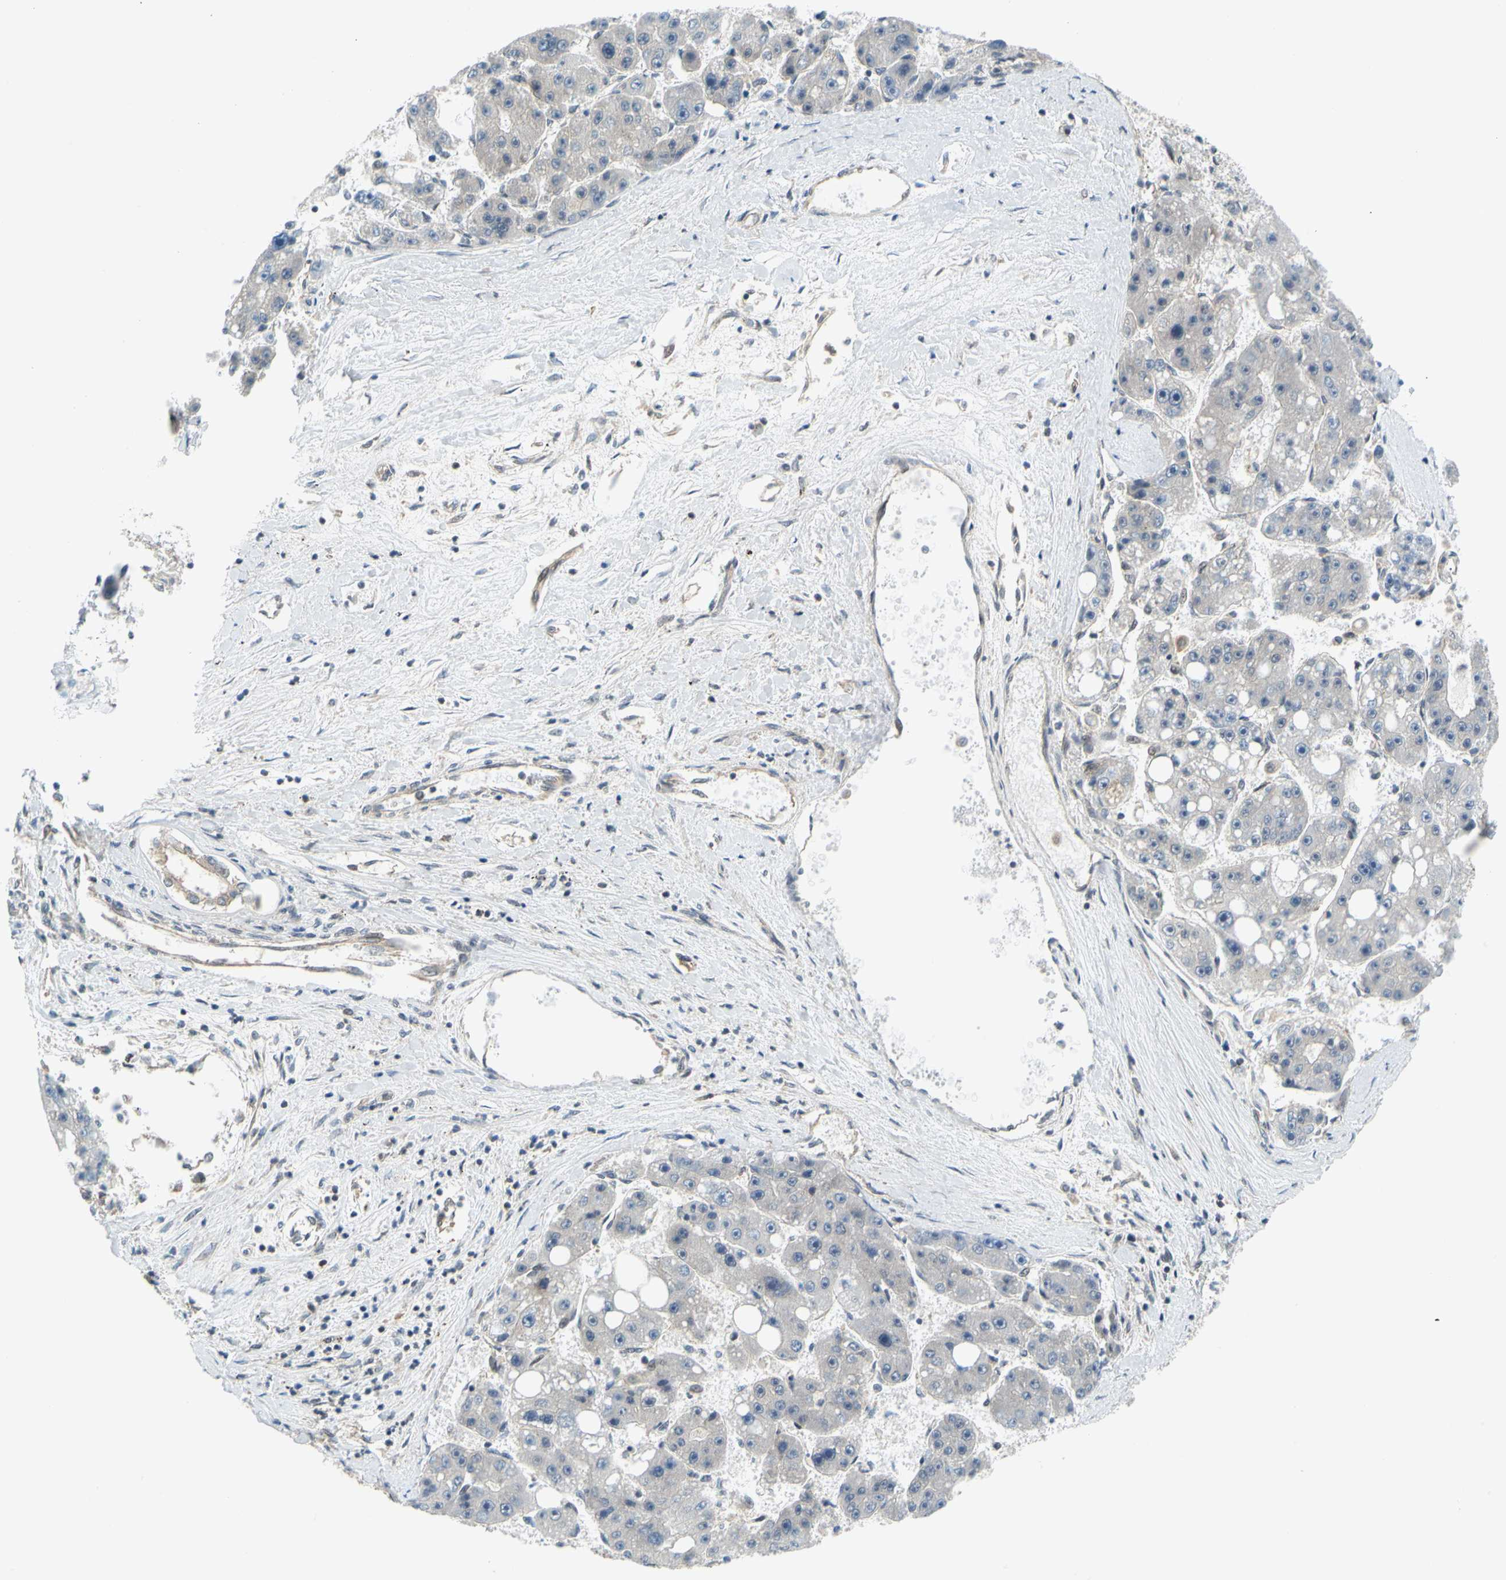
{"staining": {"intensity": "negative", "quantity": "none", "location": "none"}, "tissue": "liver cancer", "cell_type": "Tumor cells", "image_type": "cancer", "snomed": [{"axis": "morphology", "description": "Carcinoma, Hepatocellular, NOS"}, {"axis": "topography", "description": "Liver"}], "caption": "Immunohistochemistry image of neoplastic tissue: human liver cancer stained with DAB exhibits no significant protein positivity in tumor cells.", "gene": "MAPK9", "patient": {"sex": "female", "age": 61}}